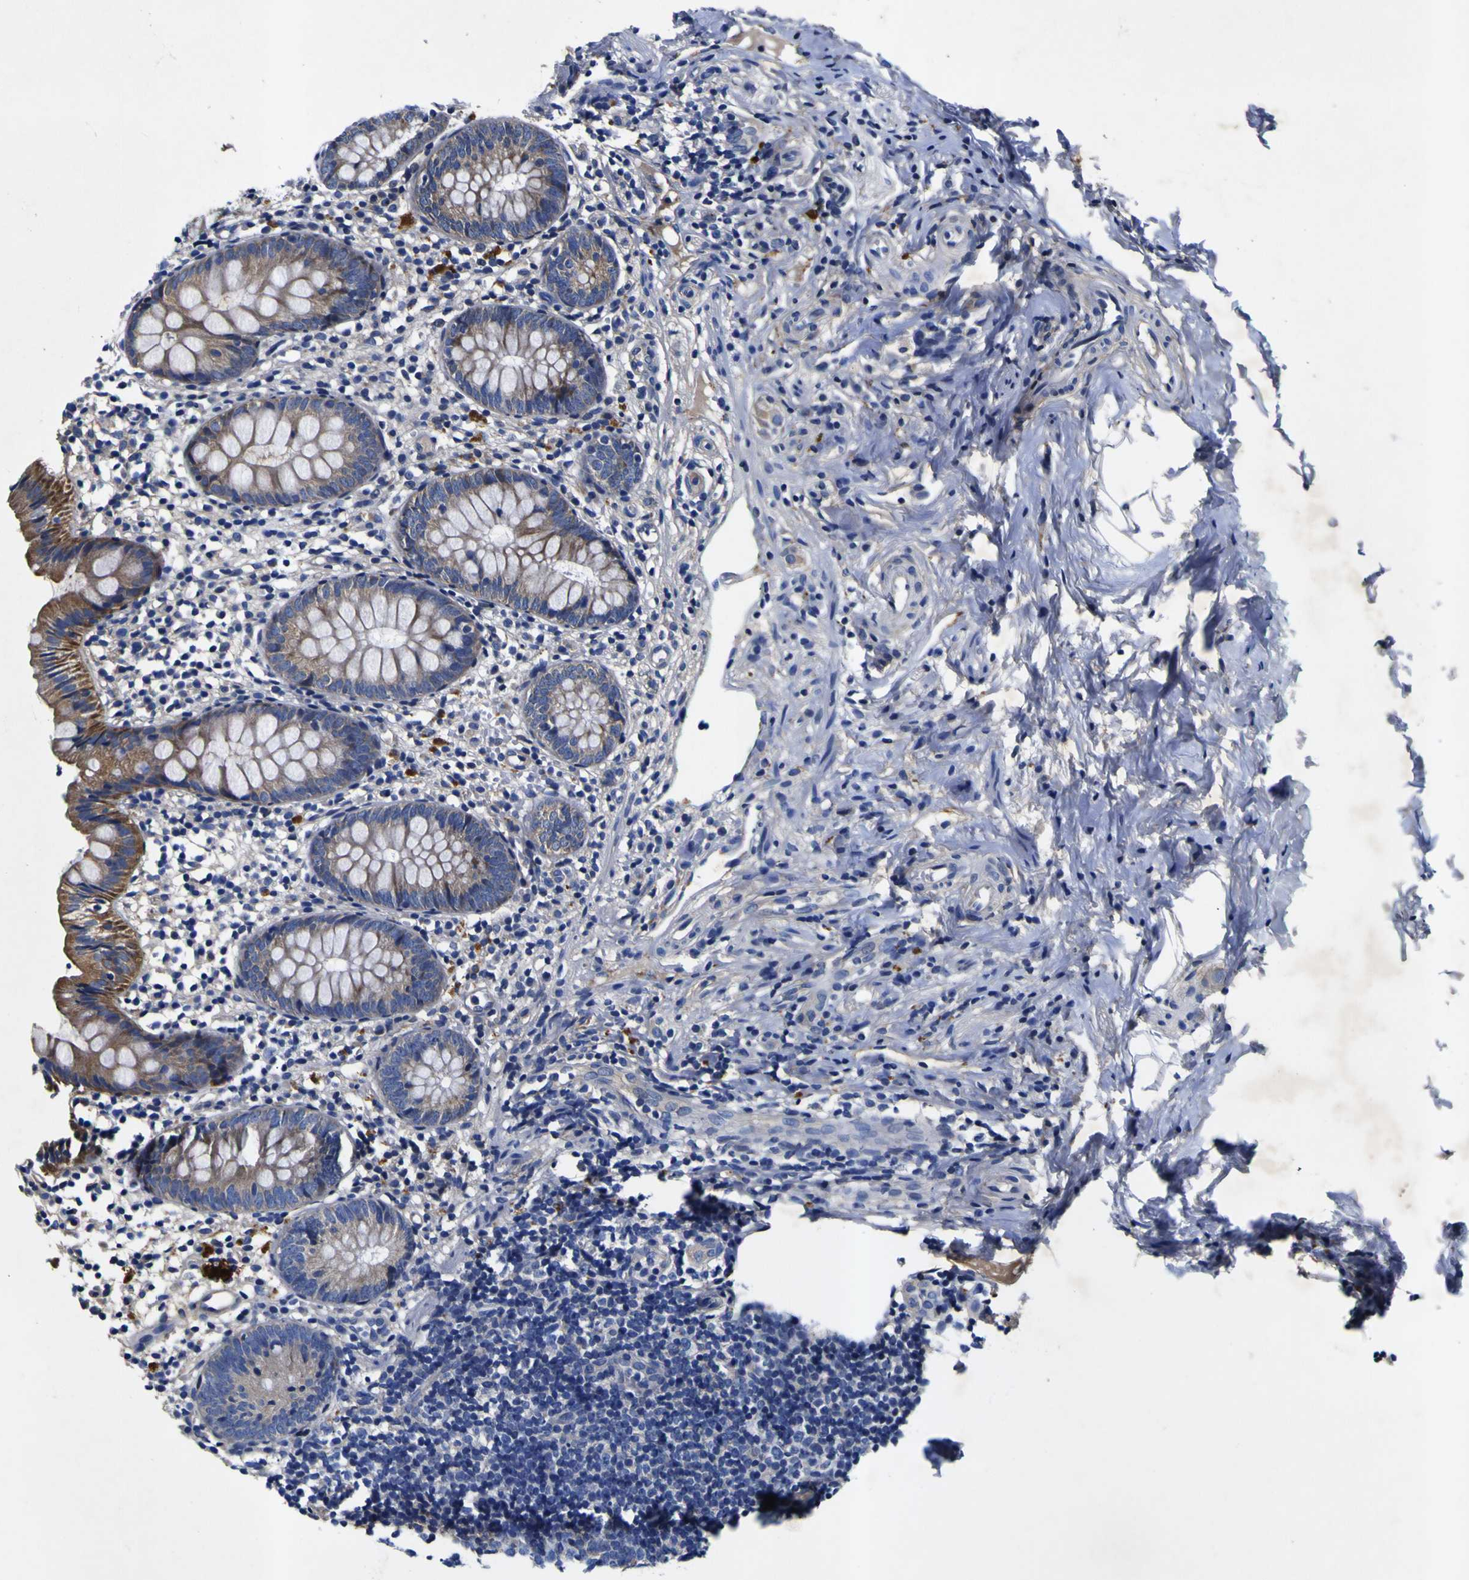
{"staining": {"intensity": "moderate", "quantity": "25%-75%", "location": "cytoplasmic/membranous"}, "tissue": "appendix", "cell_type": "Glandular cells", "image_type": "normal", "snomed": [{"axis": "morphology", "description": "Normal tissue, NOS"}, {"axis": "topography", "description": "Appendix"}], "caption": "This image demonstrates unremarkable appendix stained with immunohistochemistry (IHC) to label a protein in brown. The cytoplasmic/membranous of glandular cells show moderate positivity for the protein. Nuclei are counter-stained blue.", "gene": "VASN", "patient": {"sex": "female", "age": 20}}